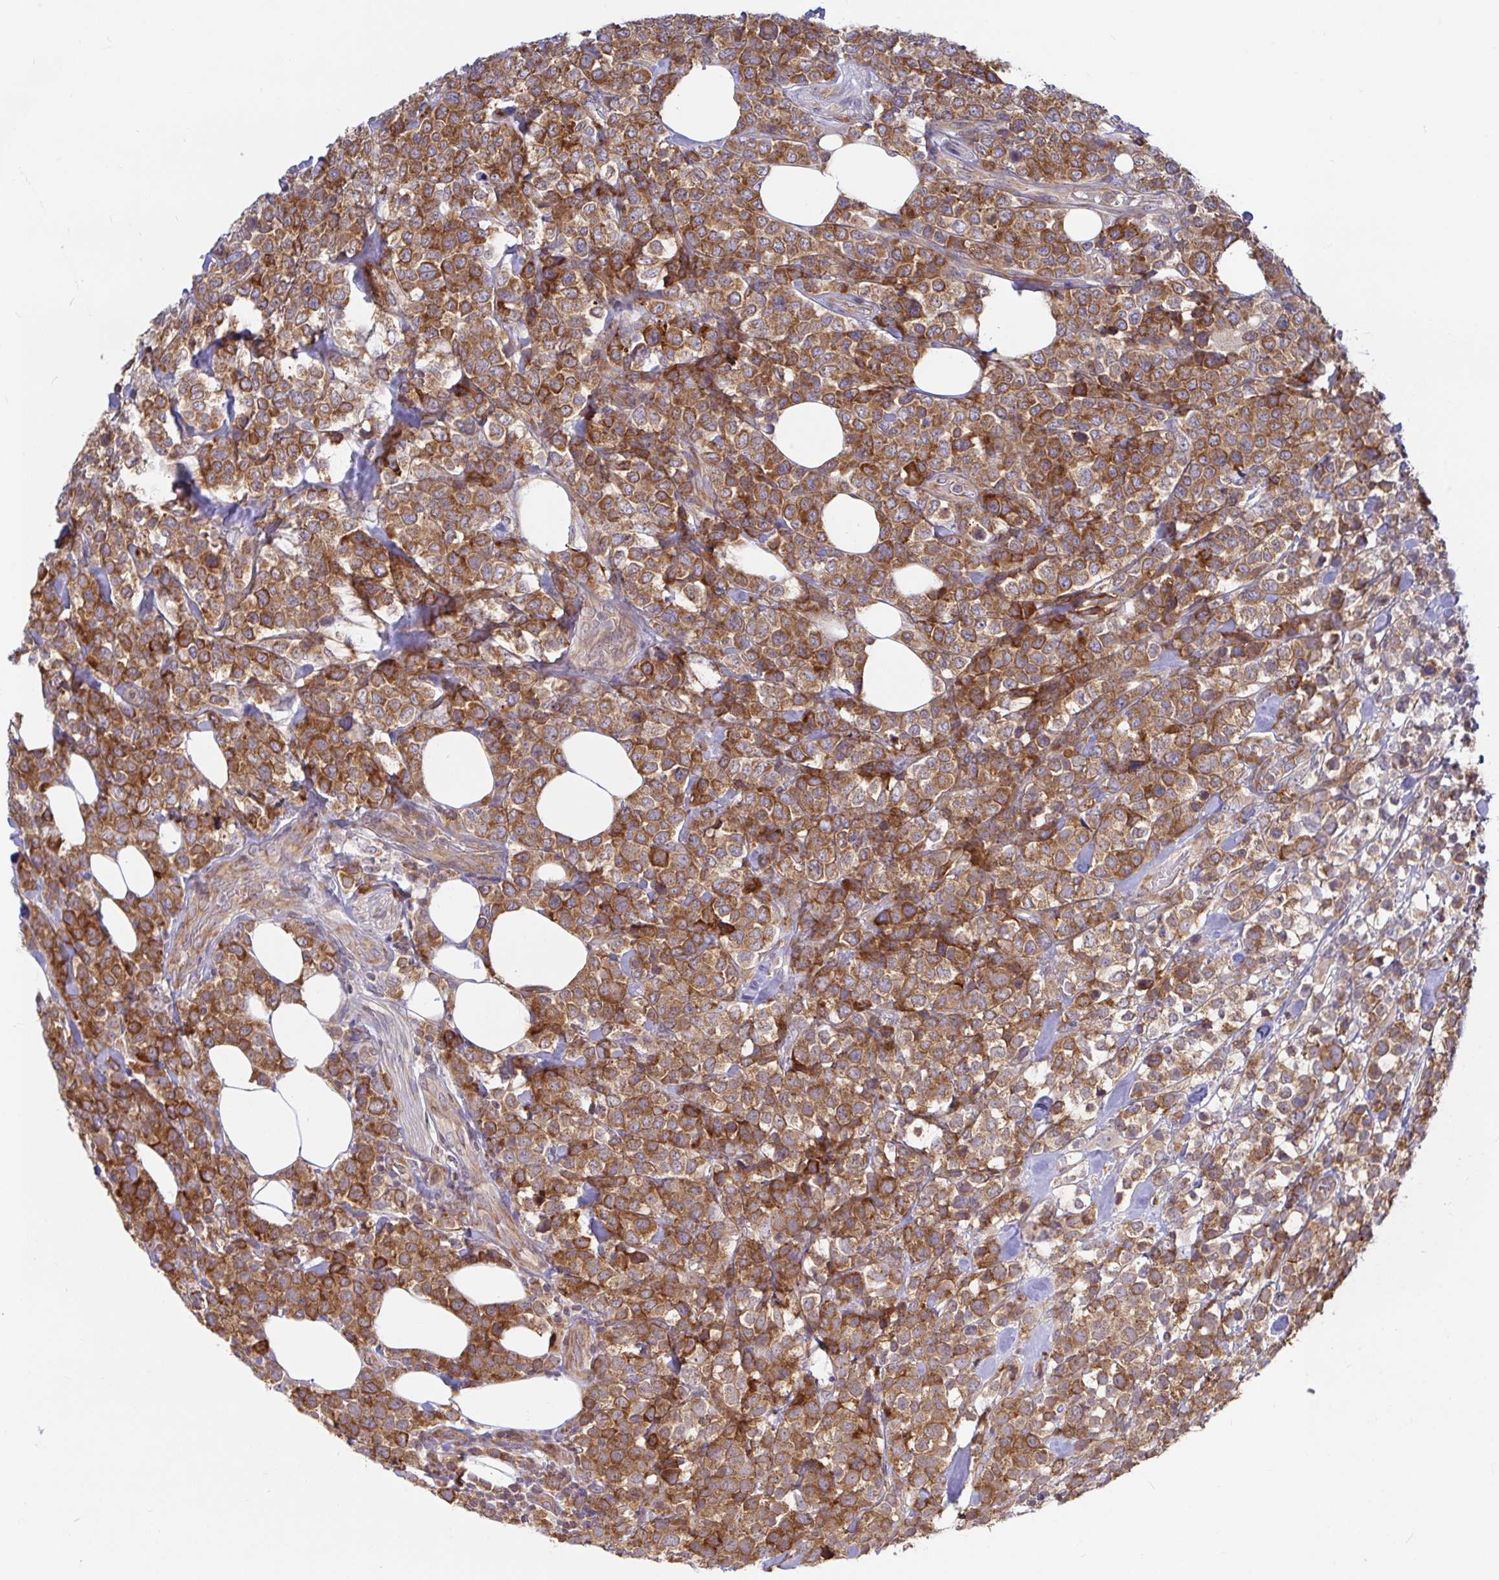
{"staining": {"intensity": "moderate", "quantity": ">75%", "location": "cytoplasmic/membranous"}, "tissue": "lymphoma", "cell_type": "Tumor cells", "image_type": "cancer", "snomed": [{"axis": "morphology", "description": "Malignant lymphoma, non-Hodgkin's type, High grade"}, {"axis": "topography", "description": "Soft tissue"}], "caption": "Moderate cytoplasmic/membranous staining for a protein is seen in about >75% of tumor cells of lymphoma using IHC.", "gene": "LARP1", "patient": {"sex": "female", "age": 56}}